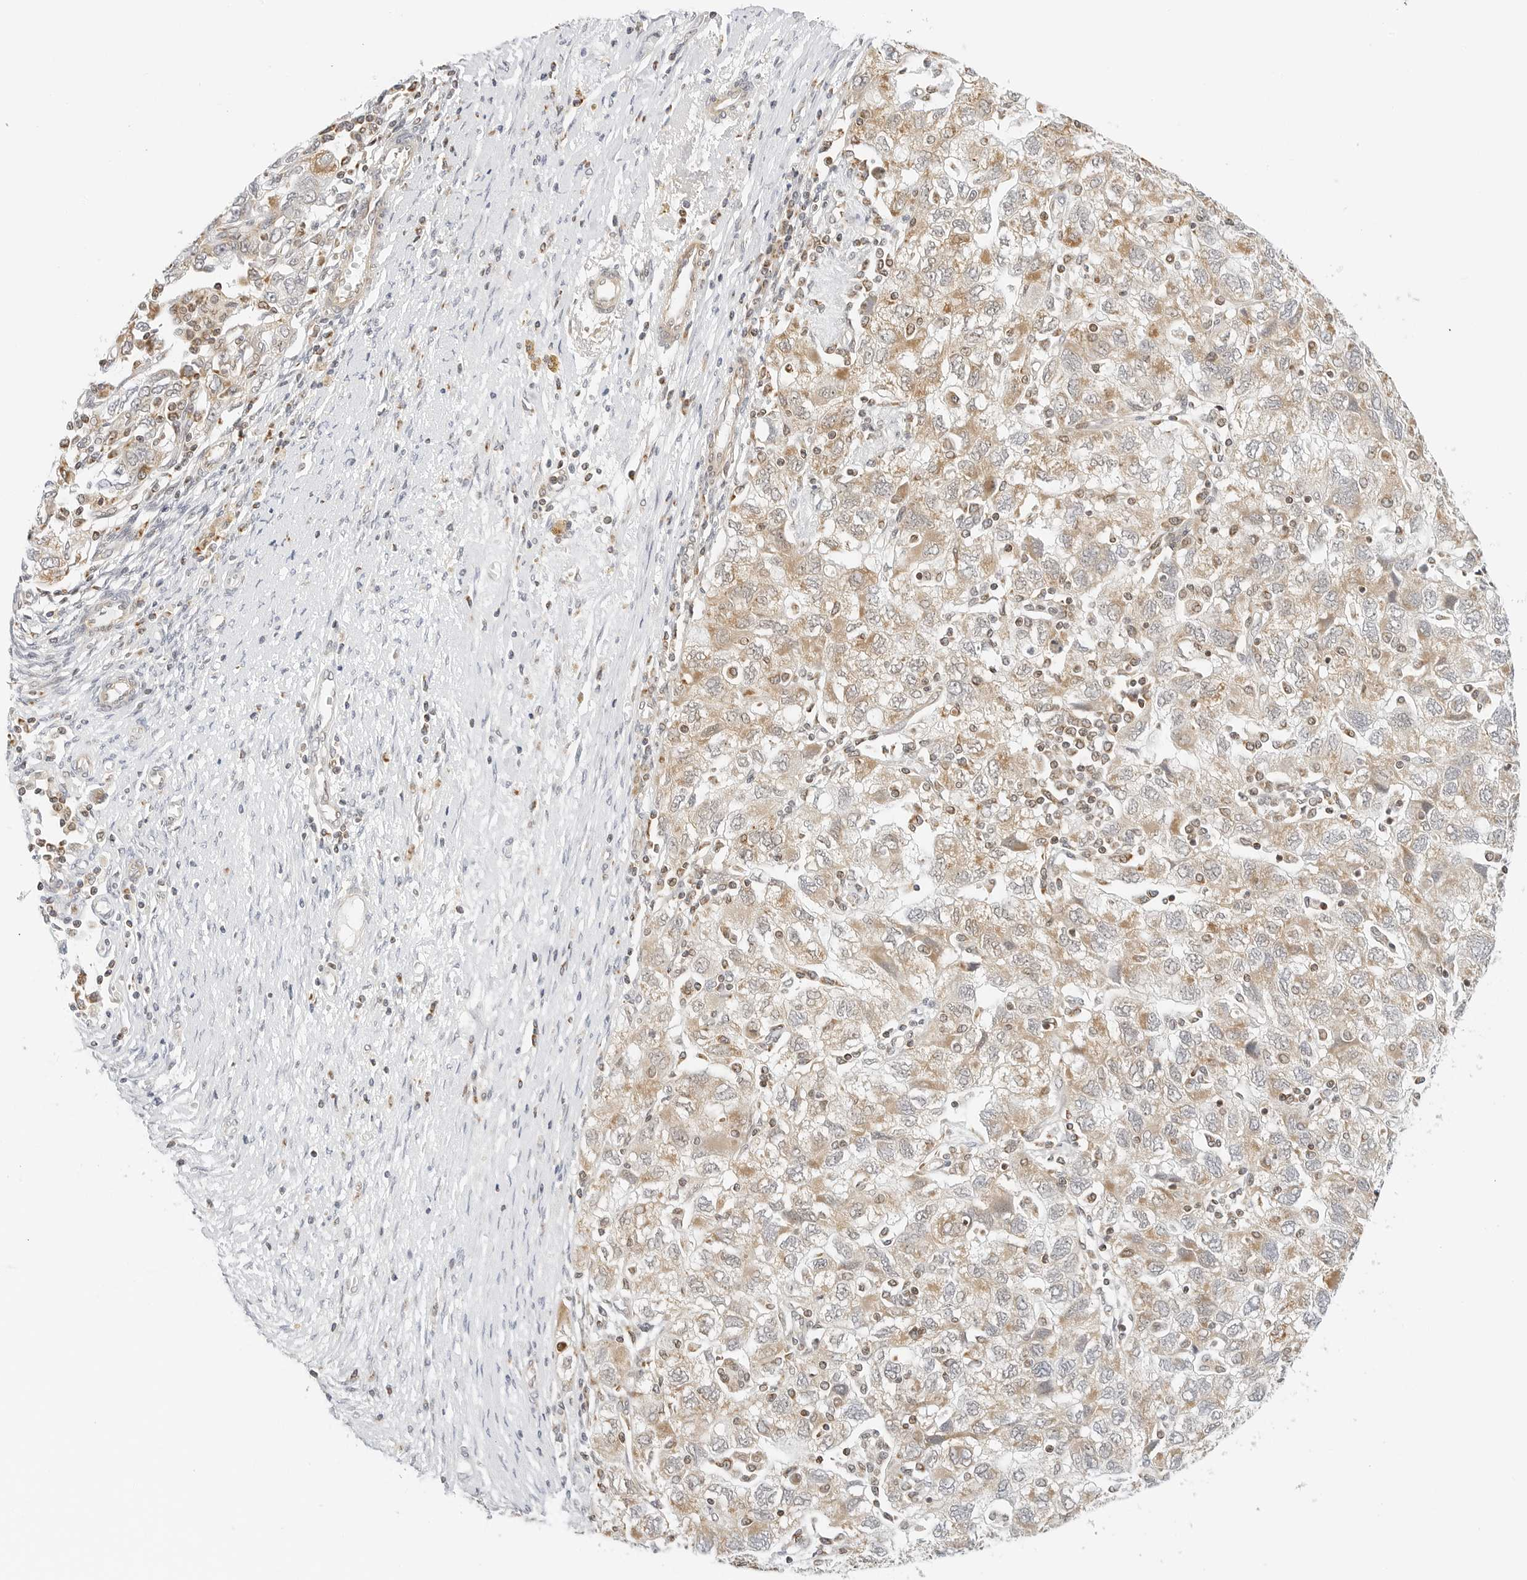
{"staining": {"intensity": "weak", "quantity": ">75%", "location": "cytoplasmic/membranous"}, "tissue": "ovarian cancer", "cell_type": "Tumor cells", "image_type": "cancer", "snomed": [{"axis": "morphology", "description": "Carcinoma, NOS"}, {"axis": "morphology", "description": "Cystadenocarcinoma, serous, NOS"}, {"axis": "topography", "description": "Ovary"}], "caption": "Protein expression analysis of ovarian cancer displays weak cytoplasmic/membranous expression in about >75% of tumor cells.", "gene": "GORAB", "patient": {"sex": "female", "age": 69}}